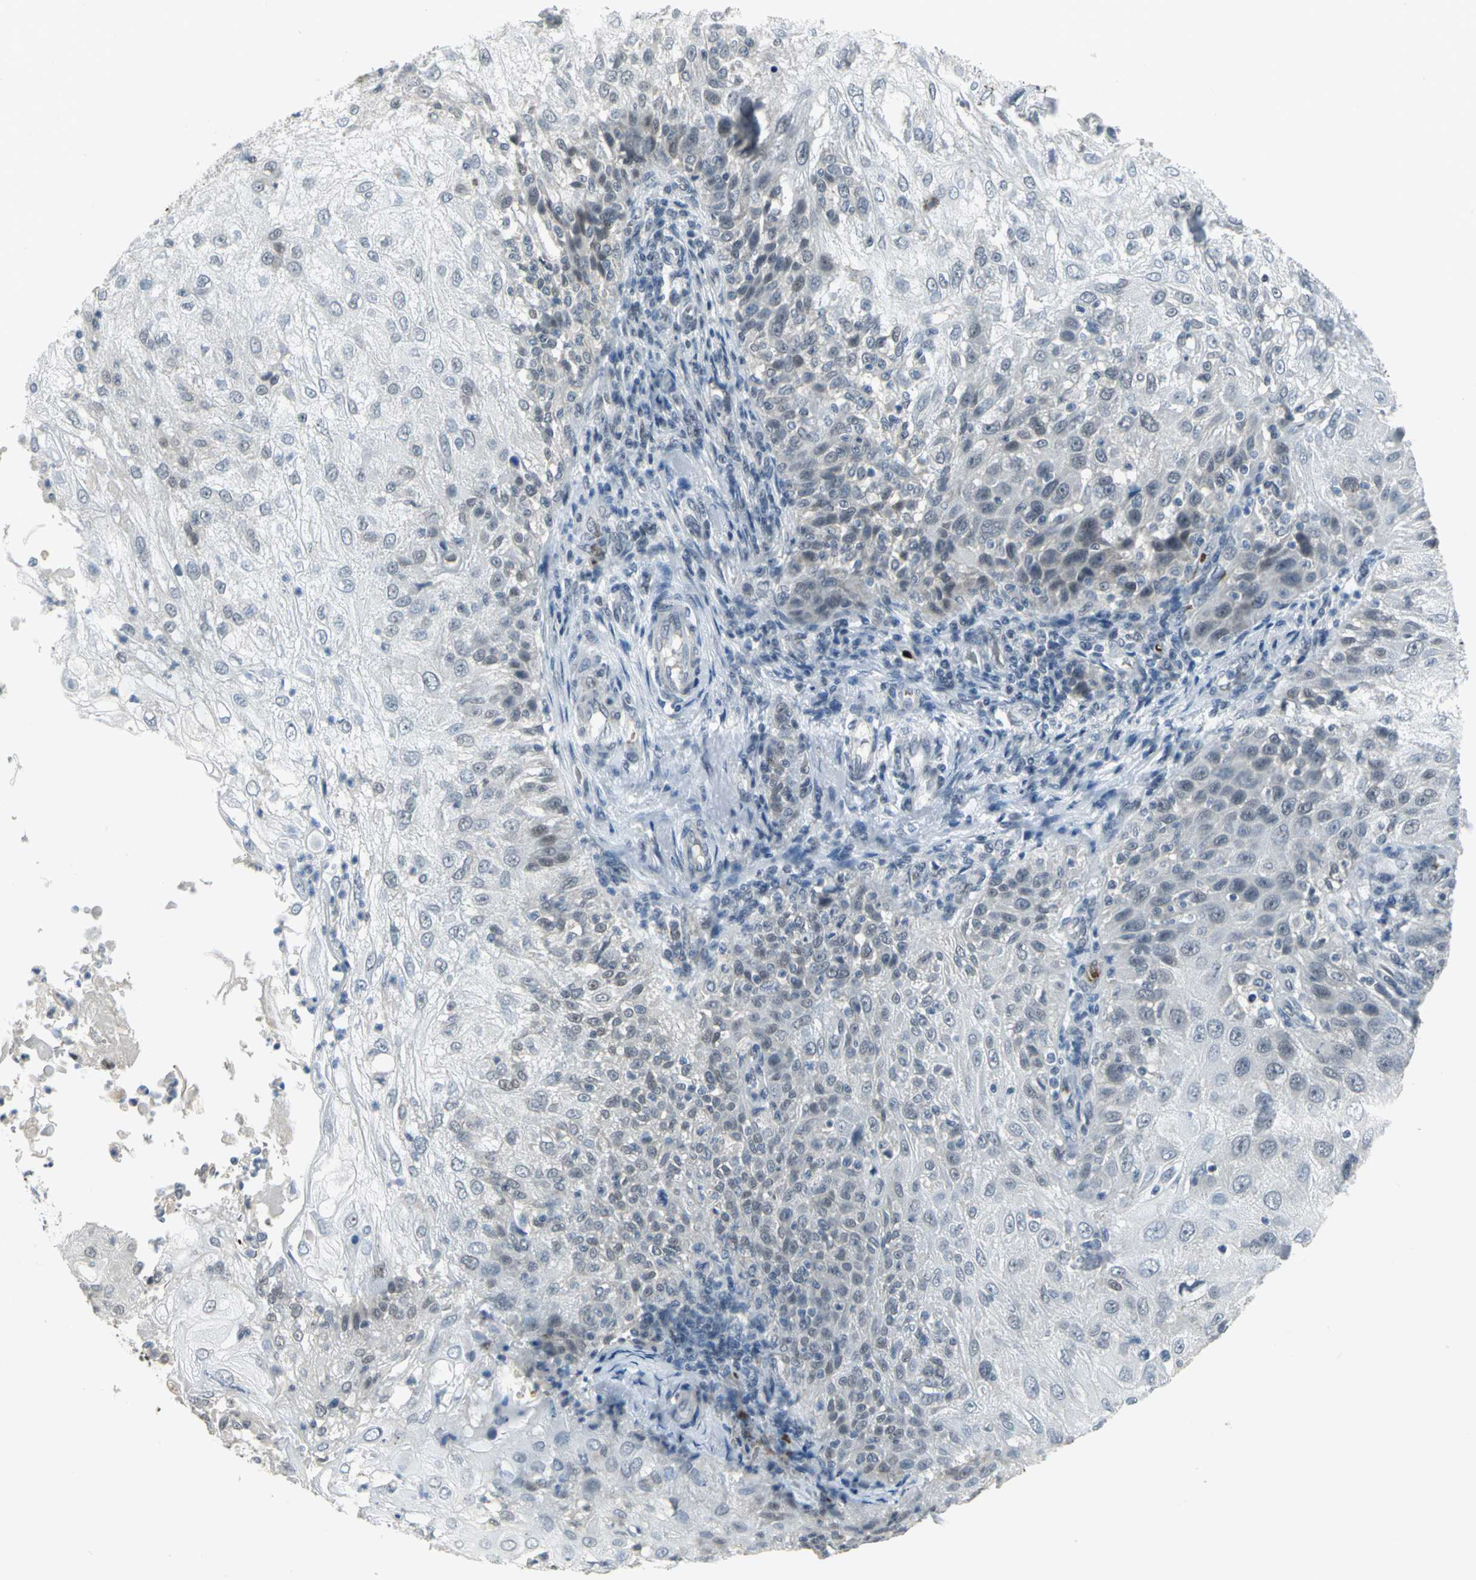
{"staining": {"intensity": "weak", "quantity": "<25%", "location": "nuclear"}, "tissue": "skin cancer", "cell_type": "Tumor cells", "image_type": "cancer", "snomed": [{"axis": "morphology", "description": "Normal tissue, NOS"}, {"axis": "morphology", "description": "Squamous cell carcinoma, NOS"}, {"axis": "topography", "description": "Skin"}], "caption": "DAB immunohistochemical staining of skin squamous cell carcinoma demonstrates no significant staining in tumor cells. (DAB IHC visualized using brightfield microscopy, high magnification).", "gene": "GLI3", "patient": {"sex": "female", "age": 83}}